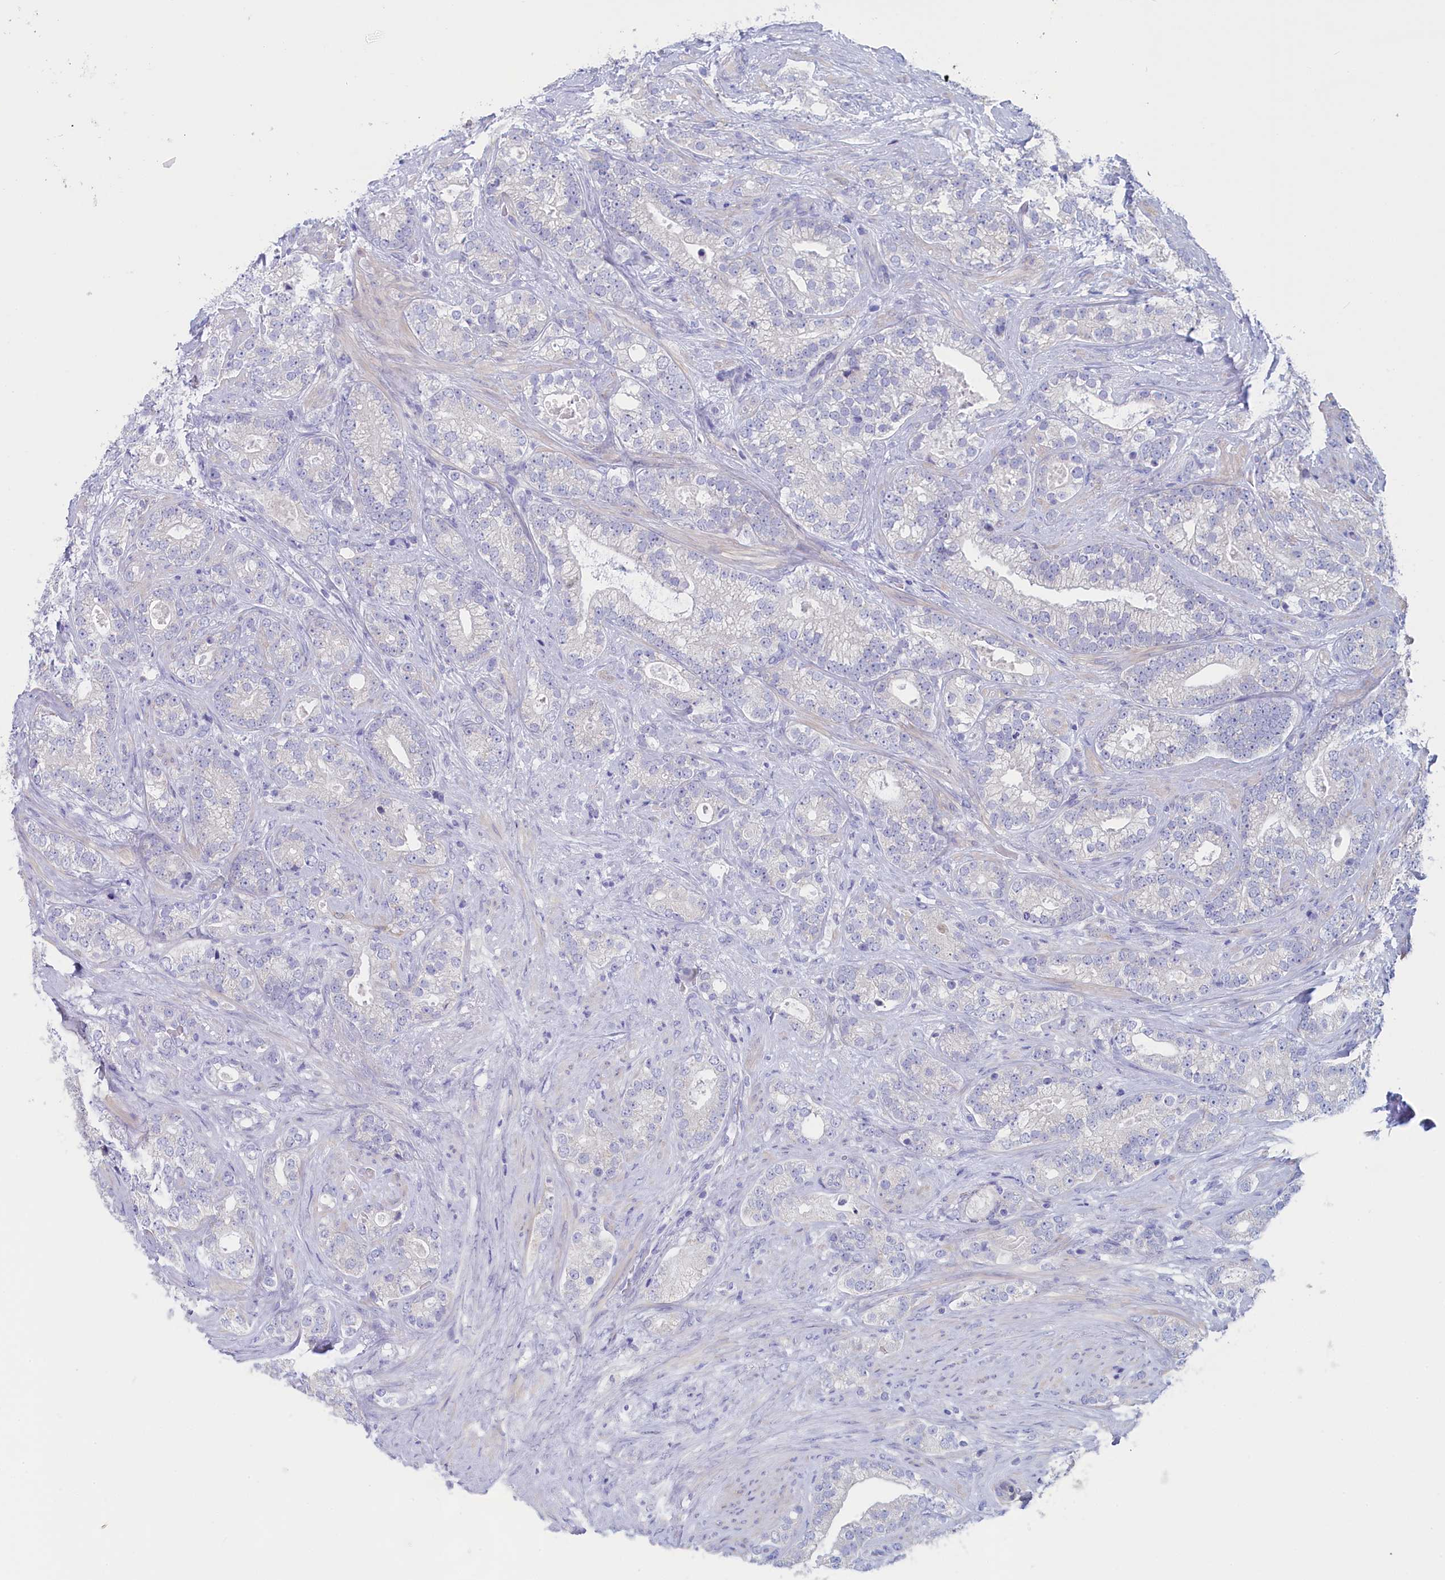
{"staining": {"intensity": "negative", "quantity": "none", "location": "none"}, "tissue": "prostate cancer", "cell_type": "Tumor cells", "image_type": "cancer", "snomed": [{"axis": "morphology", "description": "Adenocarcinoma, High grade"}, {"axis": "topography", "description": "Prostate and seminal vesicle, NOS"}], "caption": "Tumor cells are negative for brown protein staining in prostate cancer.", "gene": "ANKRD2", "patient": {"sex": "male", "age": 67}}